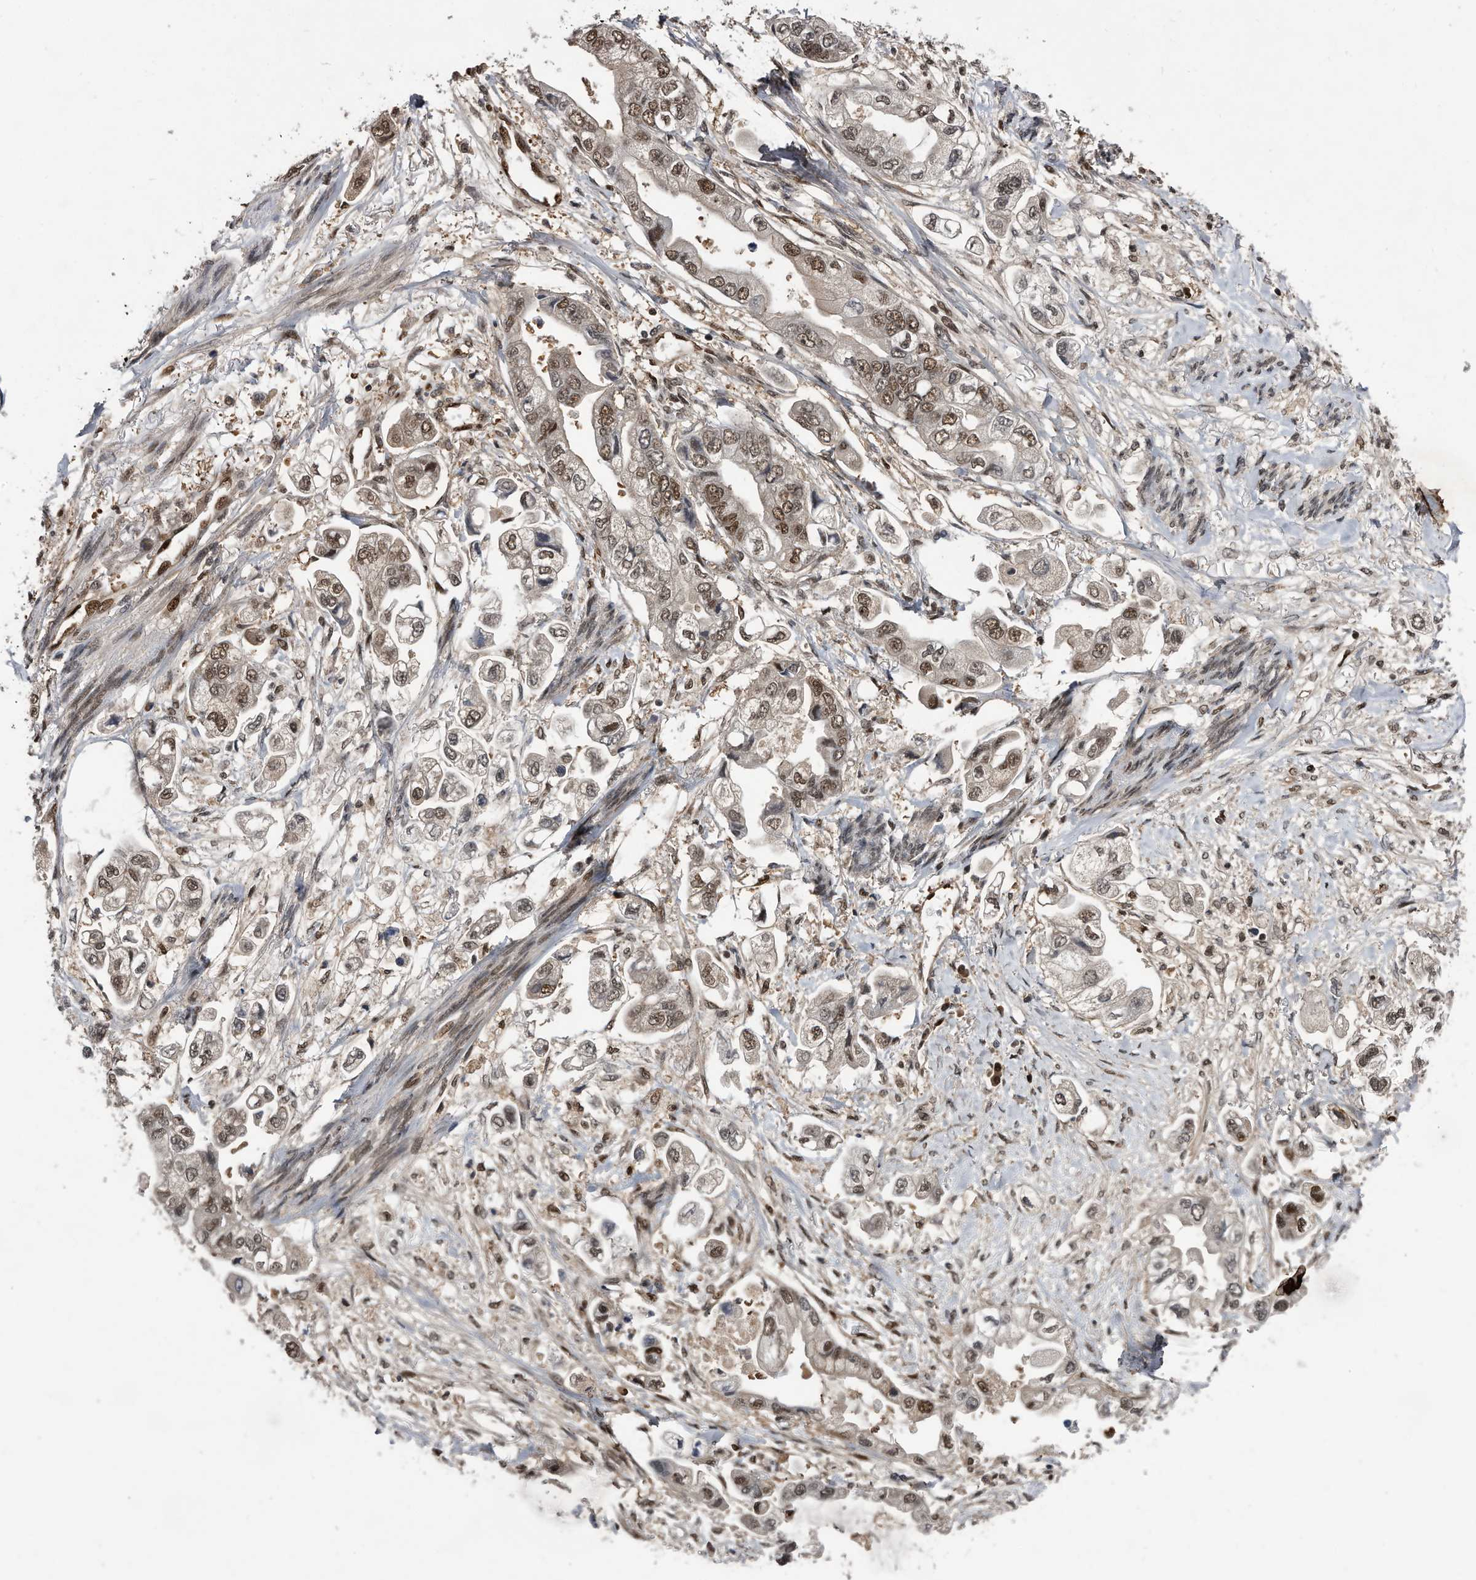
{"staining": {"intensity": "moderate", "quantity": ">75%", "location": "nuclear"}, "tissue": "stomach cancer", "cell_type": "Tumor cells", "image_type": "cancer", "snomed": [{"axis": "morphology", "description": "Adenocarcinoma, NOS"}, {"axis": "topography", "description": "Stomach"}], "caption": "Stomach cancer was stained to show a protein in brown. There is medium levels of moderate nuclear positivity in about >75% of tumor cells.", "gene": "RAD23B", "patient": {"sex": "male", "age": 62}}